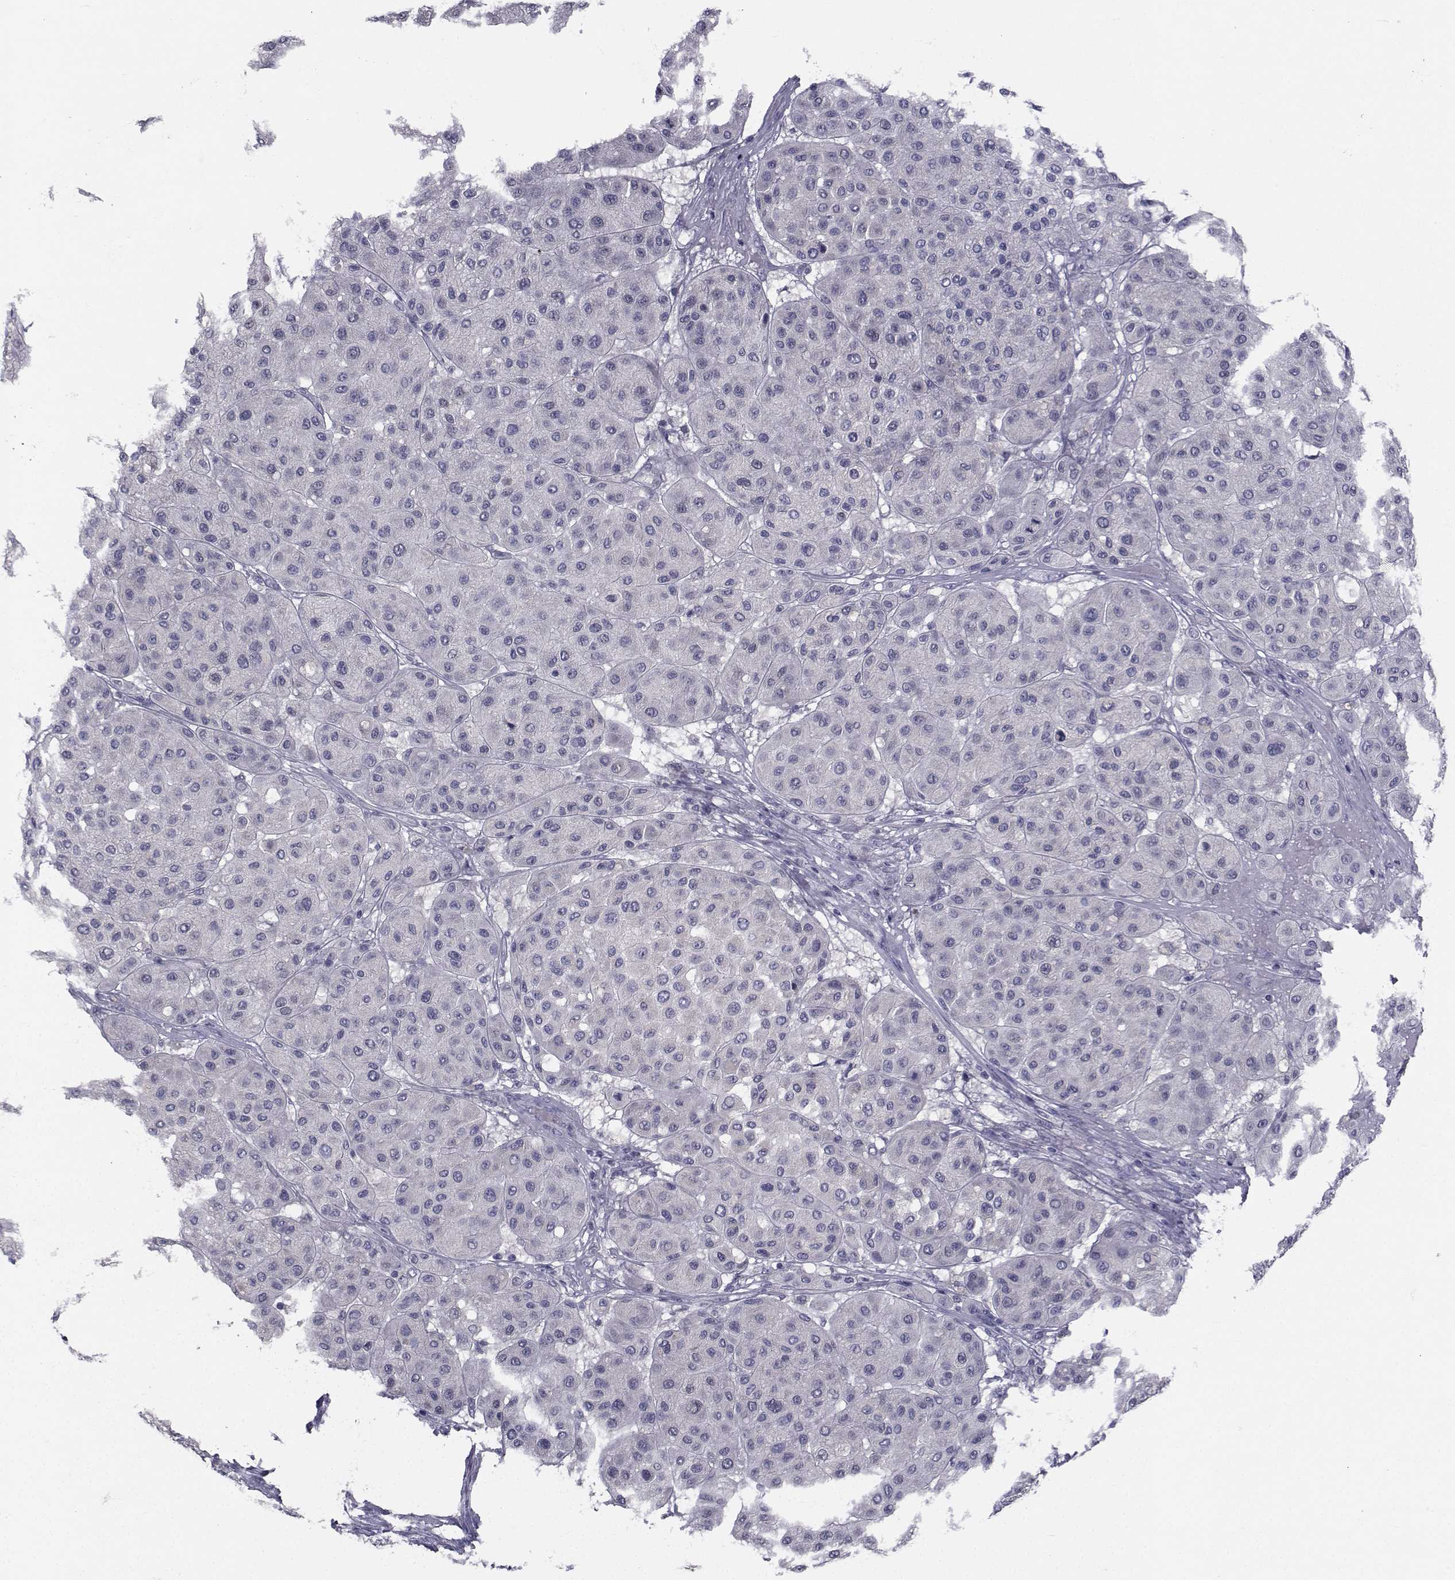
{"staining": {"intensity": "negative", "quantity": "none", "location": "none"}, "tissue": "melanoma", "cell_type": "Tumor cells", "image_type": "cancer", "snomed": [{"axis": "morphology", "description": "Malignant melanoma, Metastatic site"}, {"axis": "topography", "description": "Smooth muscle"}], "caption": "Immunohistochemistry (IHC) micrograph of malignant melanoma (metastatic site) stained for a protein (brown), which demonstrates no staining in tumor cells.", "gene": "CHRNA1", "patient": {"sex": "male", "age": 41}}